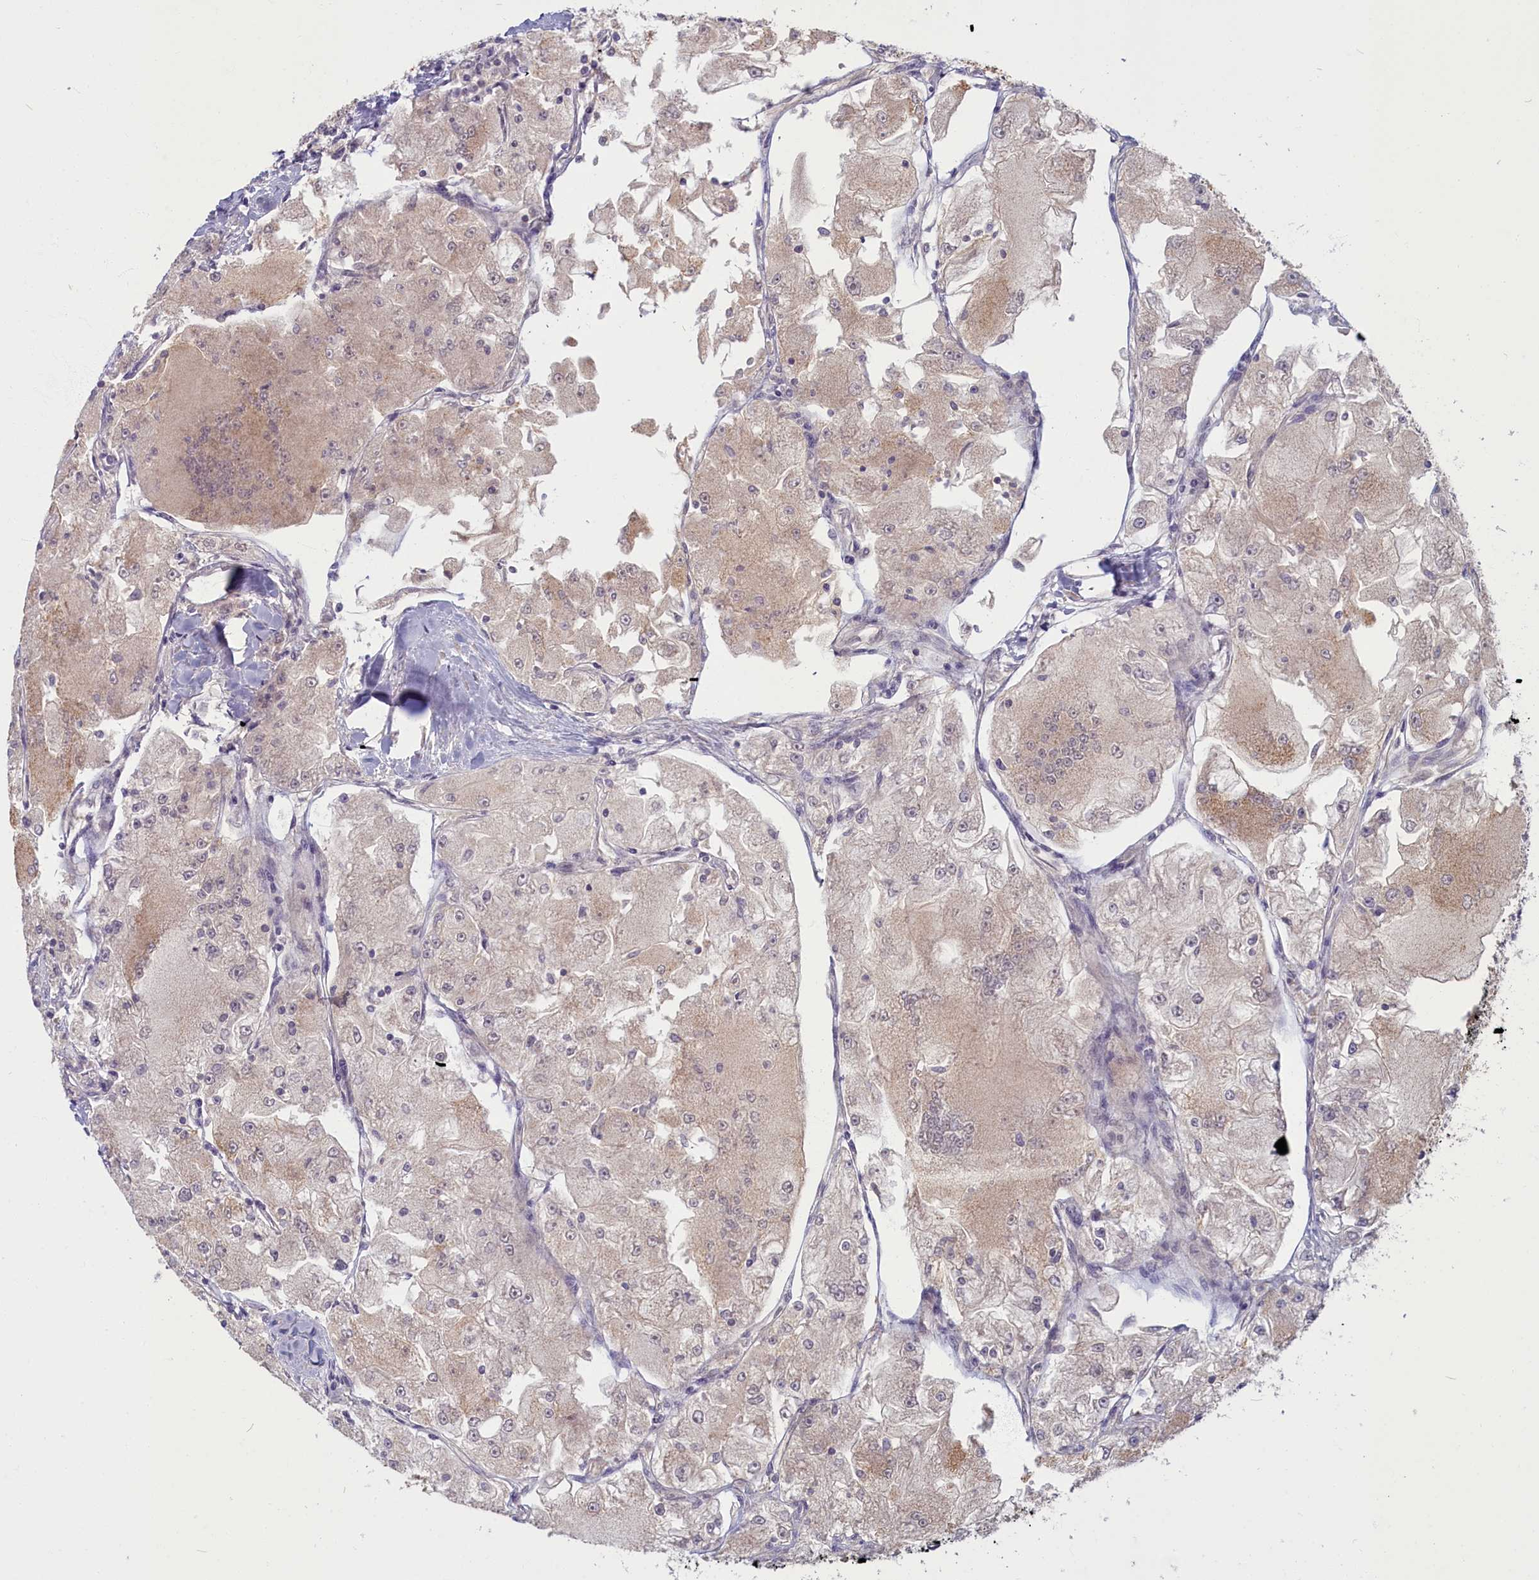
{"staining": {"intensity": "weak", "quantity": "<25%", "location": "cytoplasmic/membranous"}, "tissue": "renal cancer", "cell_type": "Tumor cells", "image_type": "cancer", "snomed": [{"axis": "morphology", "description": "Adenocarcinoma, NOS"}, {"axis": "topography", "description": "Kidney"}], "caption": "This is an immunohistochemistry (IHC) histopathology image of adenocarcinoma (renal). There is no expression in tumor cells.", "gene": "SV2C", "patient": {"sex": "female", "age": 72}}